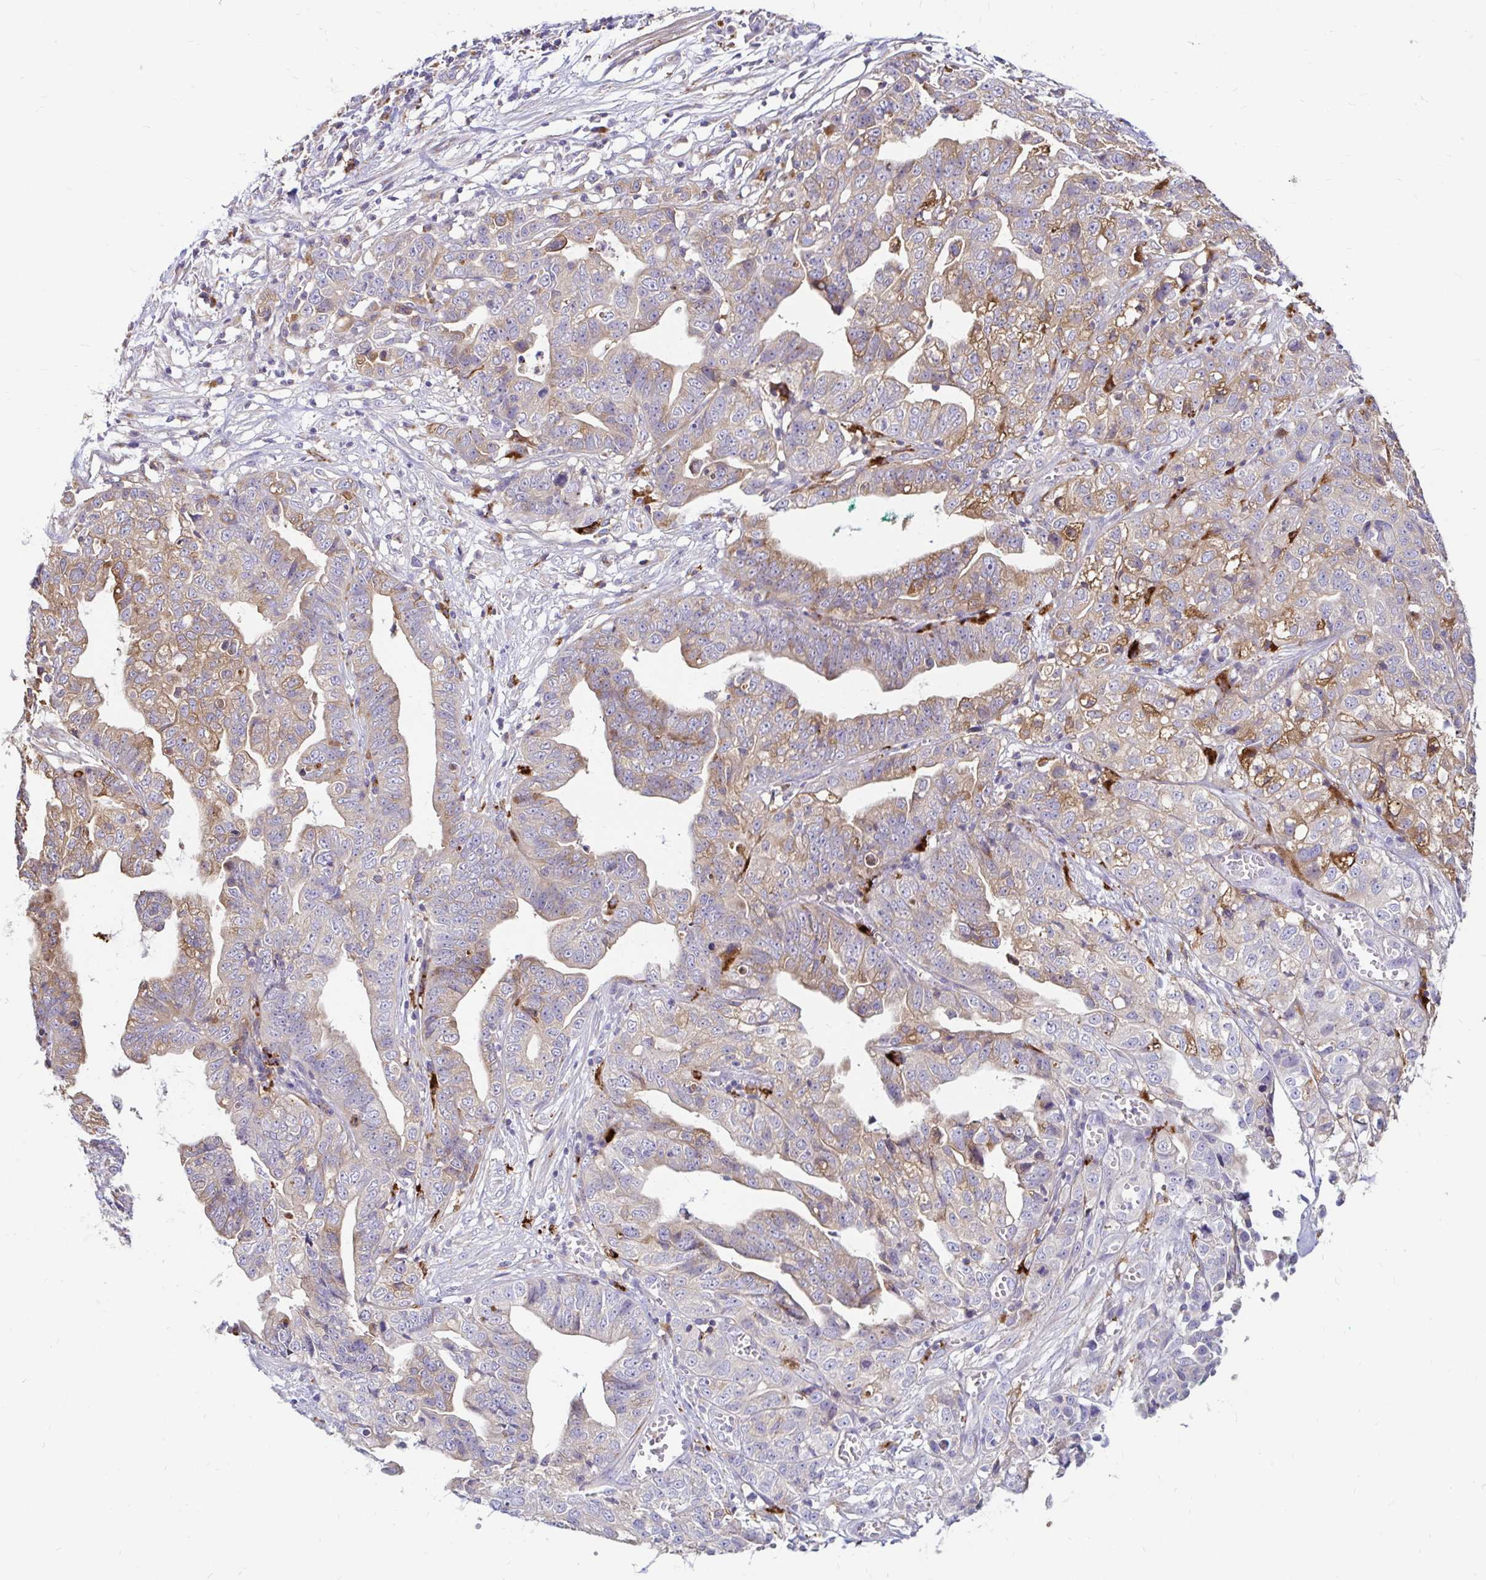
{"staining": {"intensity": "weak", "quantity": "25%-75%", "location": "cytoplasmic/membranous"}, "tissue": "stomach cancer", "cell_type": "Tumor cells", "image_type": "cancer", "snomed": [{"axis": "morphology", "description": "Adenocarcinoma, NOS"}, {"axis": "topography", "description": "Stomach, upper"}], "caption": "Immunohistochemical staining of stomach cancer (adenocarcinoma) shows weak cytoplasmic/membranous protein staining in approximately 25%-75% of tumor cells.", "gene": "FUCA1", "patient": {"sex": "female", "age": 67}}